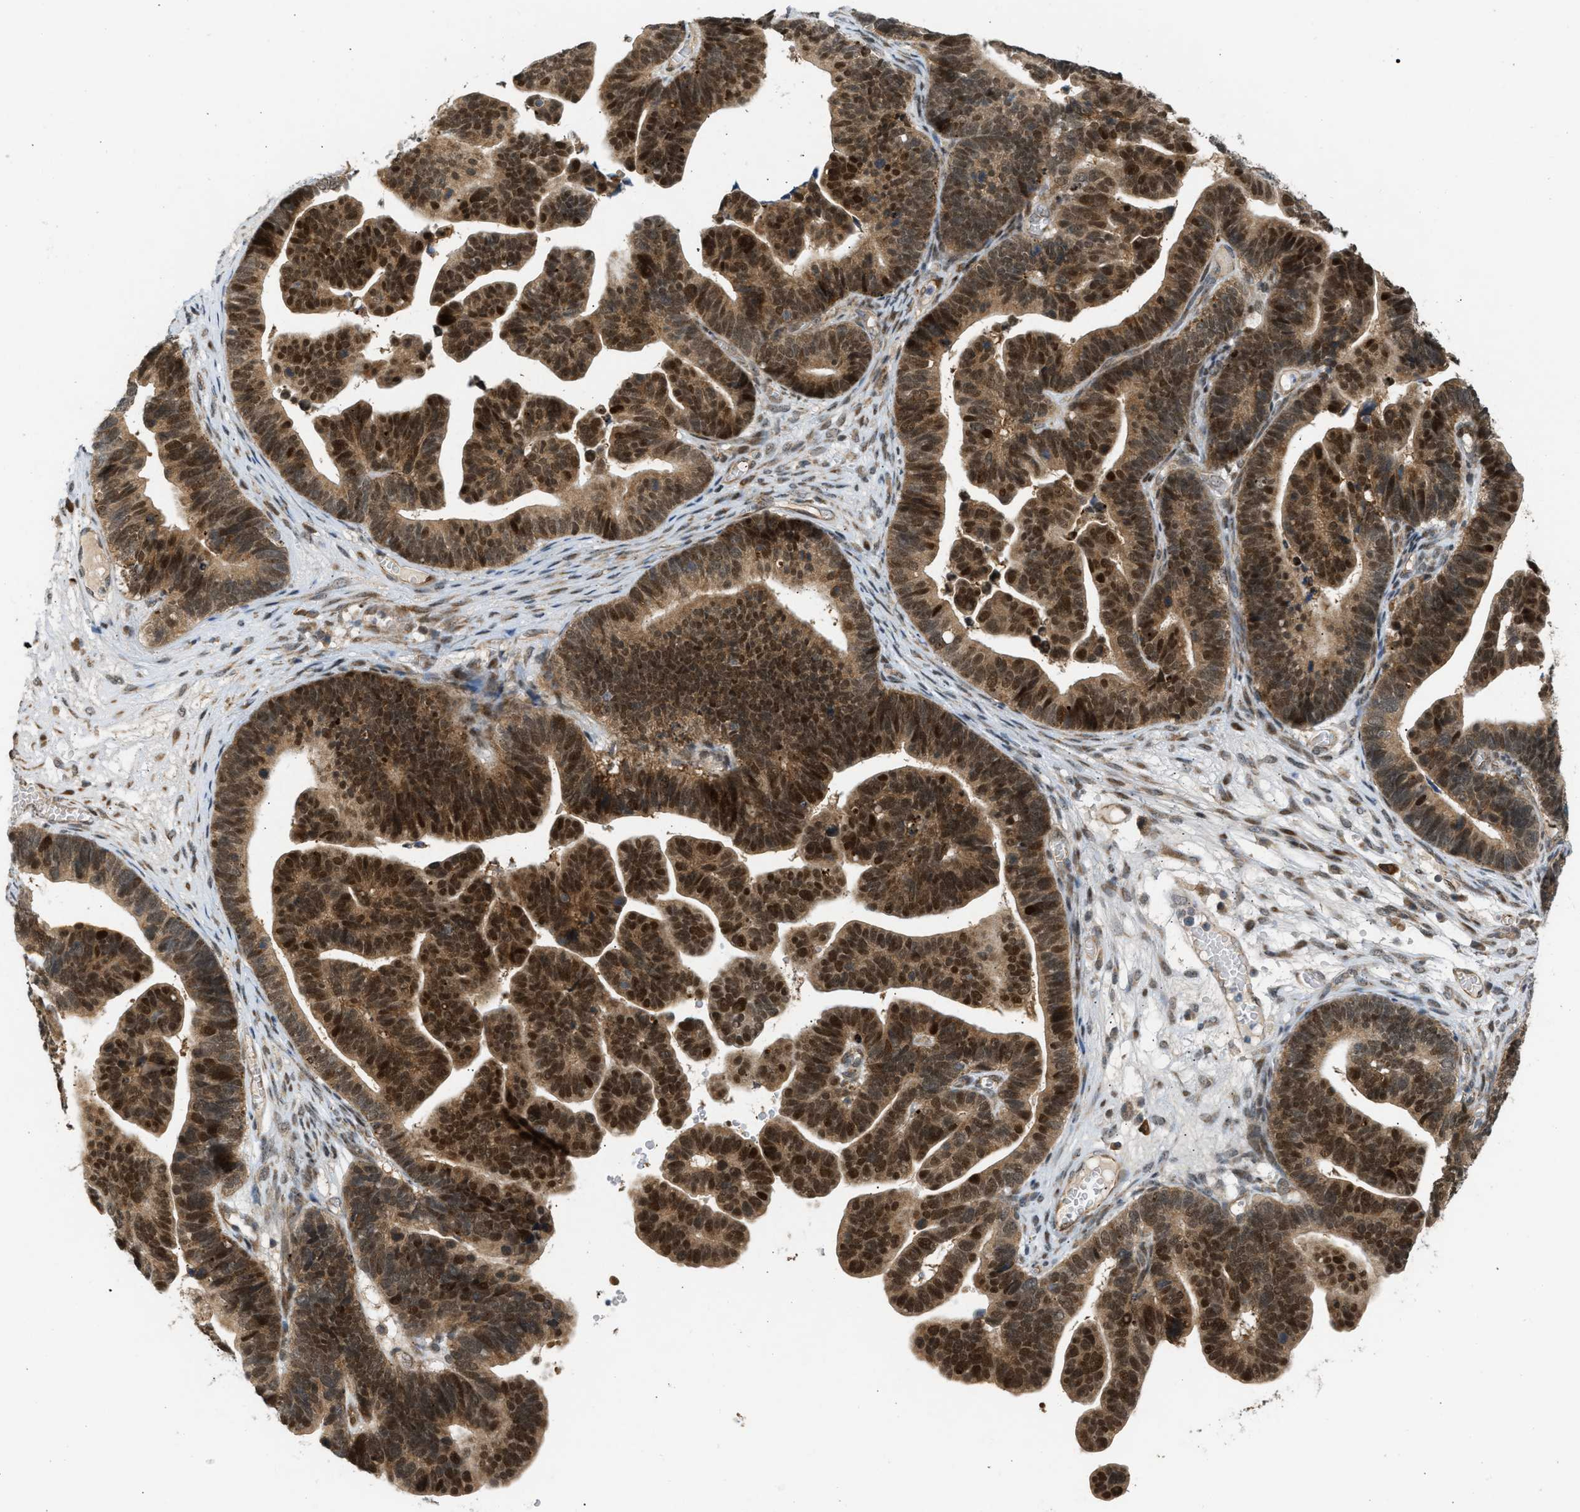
{"staining": {"intensity": "strong", "quantity": ">75%", "location": "cytoplasmic/membranous,nuclear"}, "tissue": "ovarian cancer", "cell_type": "Tumor cells", "image_type": "cancer", "snomed": [{"axis": "morphology", "description": "Cystadenocarcinoma, serous, NOS"}, {"axis": "topography", "description": "Ovary"}], "caption": "Immunohistochemistry (IHC) staining of ovarian cancer, which displays high levels of strong cytoplasmic/membranous and nuclear expression in approximately >75% of tumor cells indicating strong cytoplasmic/membranous and nuclear protein positivity. The staining was performed using DAB (brown) for protein detection and nuclei were counterstained in hematoxylin (blue).", "gene": "BAG1", "patient": {"sex": "female", "age": 56}}